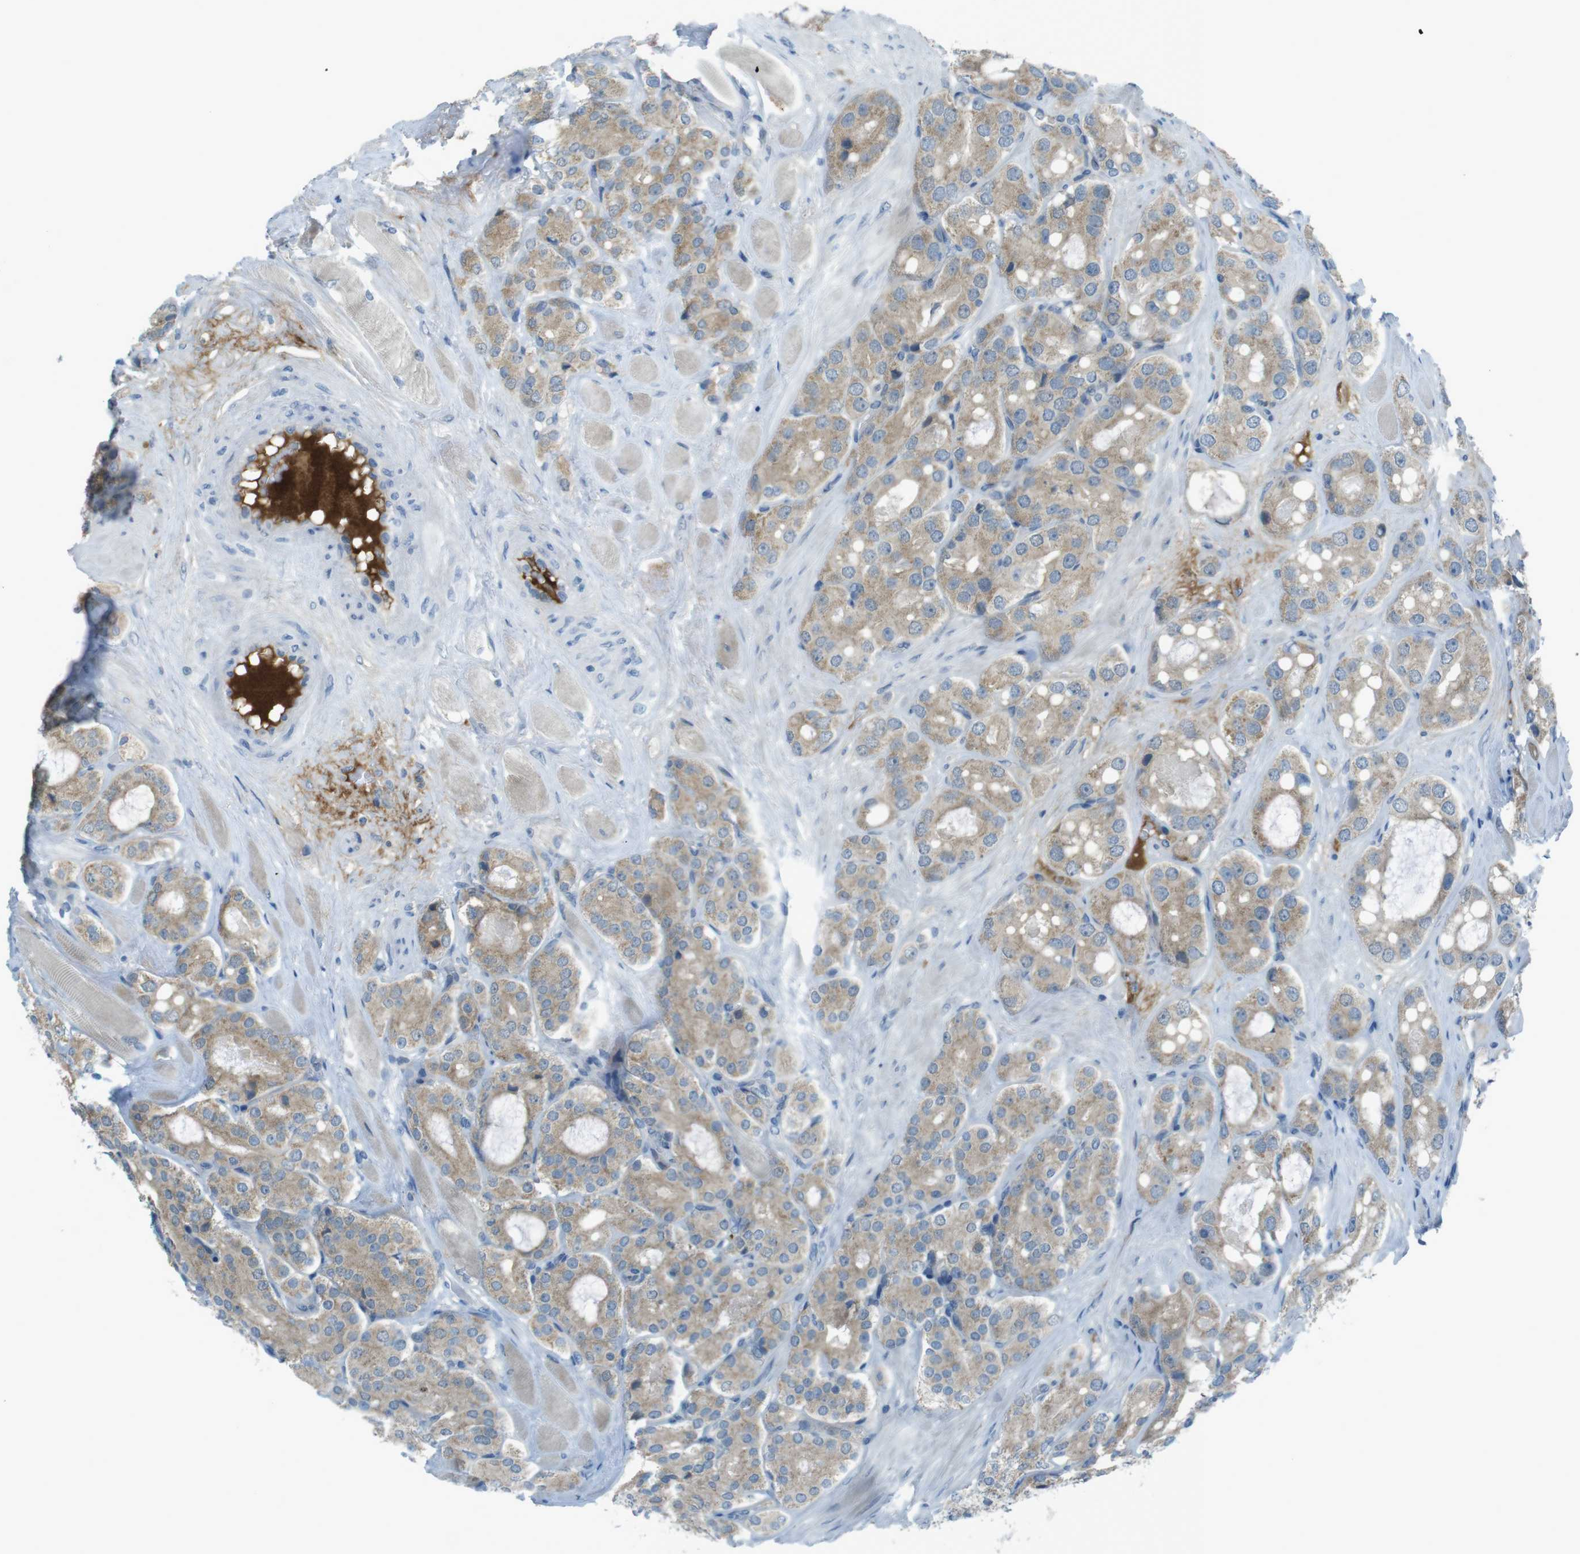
{"staining": {"intensity": "weak", "quantity": ">75%", "location": "cytoplasmic/membranous"}, "tissue": "prostate cancer", "cell_type": "Tumor cells", "image_type": "cancer", "snomed": [{"axis": "morphology", "description": "Adenocarcinoma, High grade"}, {"axis": "topography", "description": "Prostate"}], "caption": "This micrograph exhibits immunohistochemistry (IHC) staining of human adenocarcinoma (high-grade) (prostate), with low weak cytoplasmic/membranous expression in approximately >75% of tumor cells.", "gene": "ZDHHC20", "patient": {"sex": "male", "age": 65}}